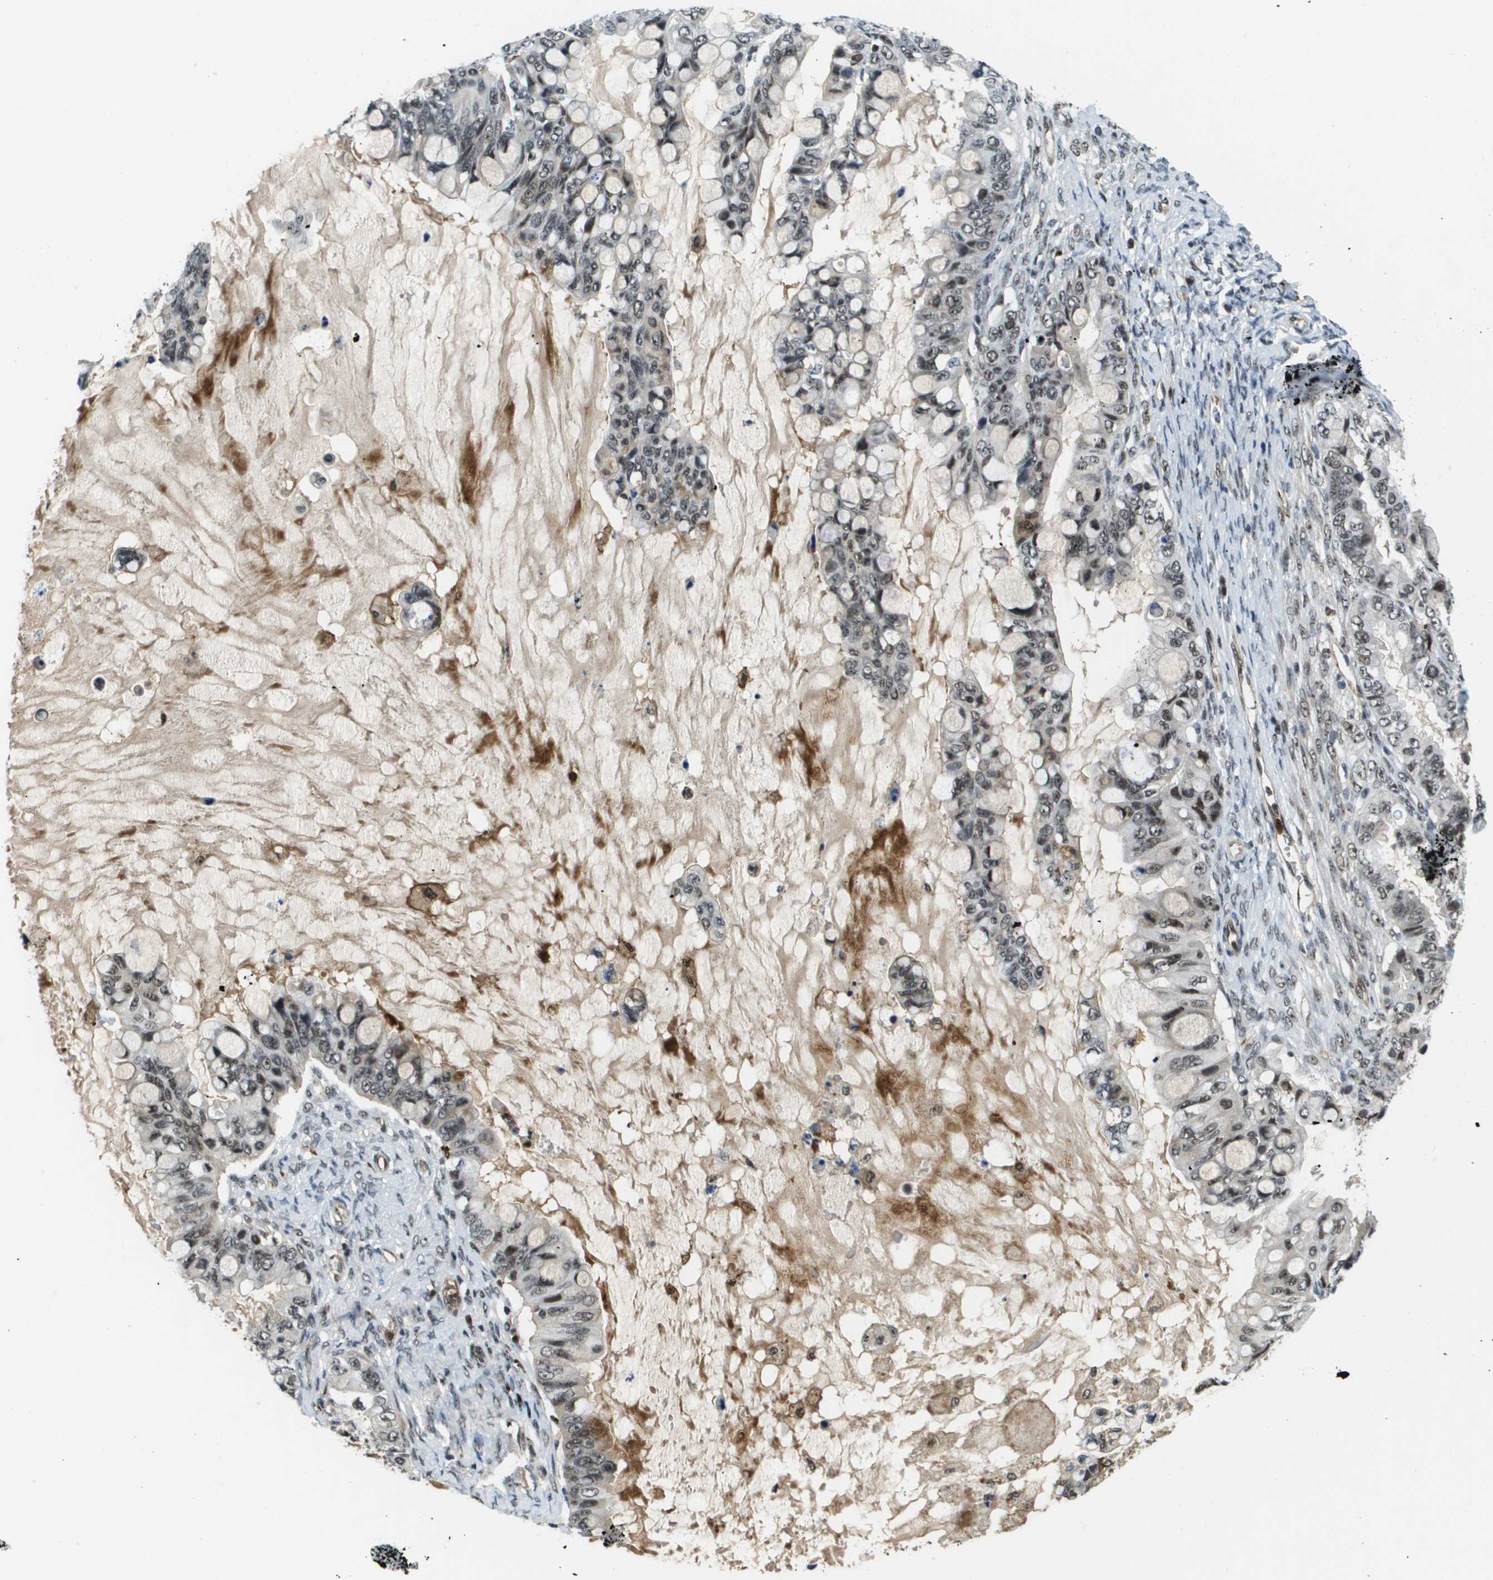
{"staining": {"intensity": "weak", "quantity": "25%-75%", "location": "nuclear"}, "tissue": "ovarian cancer", "cell_type": "Tumor cells", "image_type": "cancer", "snomed": [{"axis": "morphology", "description": "Cystadenocarcinoma, mucinous, NOS"}, {"axis": "topography", "description": "Ovary"}], "caption": "Tumor cells display weak nuclear staining in about 25%-75% of cells in ovarian mucinous cystadenocarcinoma. Immunohistochemistry stains the protein of interest in brown and the nuclei are stained blue.", "gene": "EP400", "patient": {"sex": "female", "age": 80}}